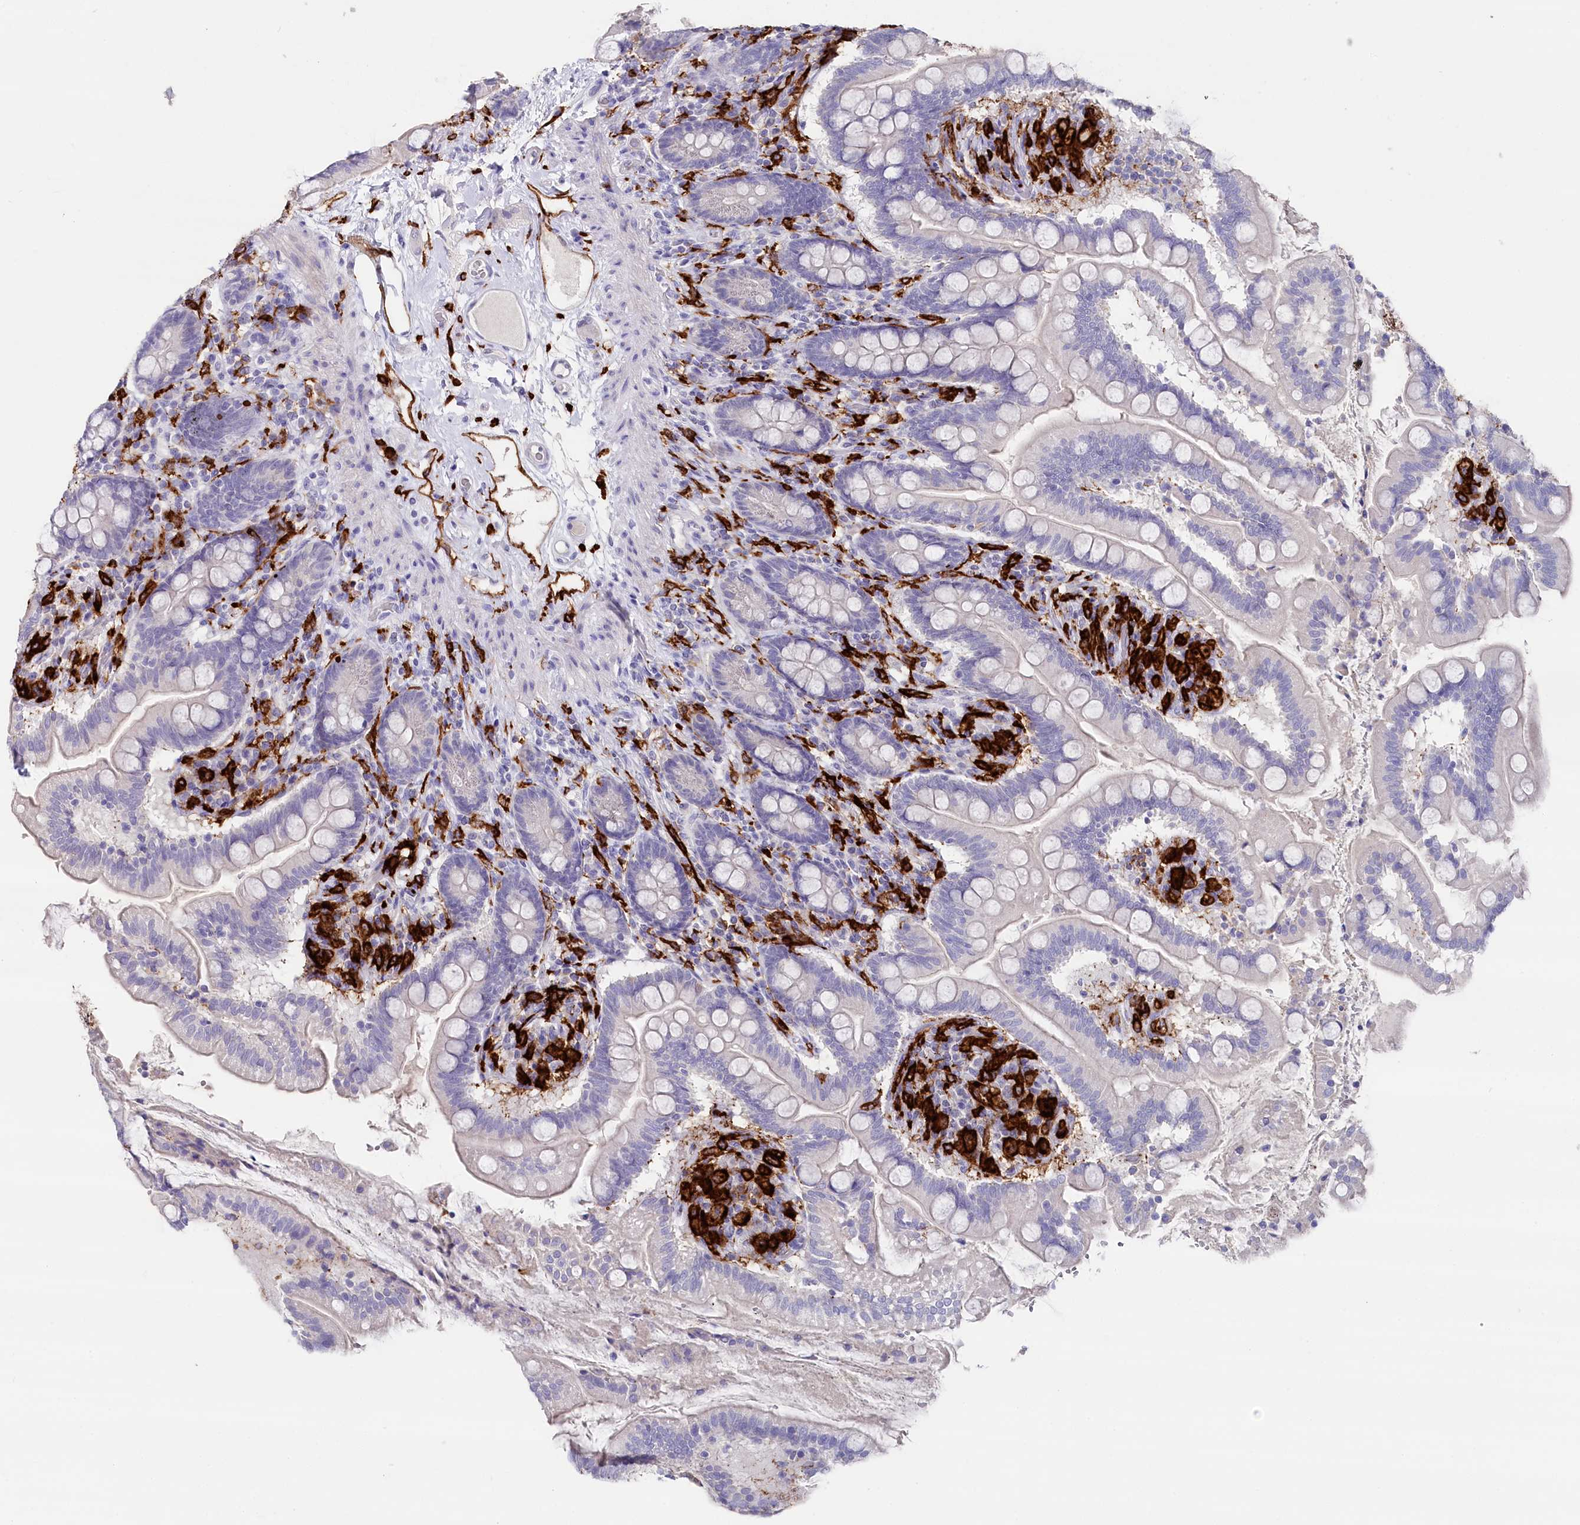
{"staining": {"intensity": "negative", "quantity": "none", "location": "none"}, "tissue": "small intestine", "cell_type": "Glandular cells", "image_type": "normal", "snomed": [{"axis": "morphology", "description": "Normal tissue, NOS"}, {"axis": "topography", "description": "Small intestine"}], "caption": "High power microscopy micrograph of an immunohistochemistry photomicrograph of benign small intestine, revealing no significant expression in glandular cells.", "gene": "CLEC4M", "patient": {"sex": "female", "age": 64}}